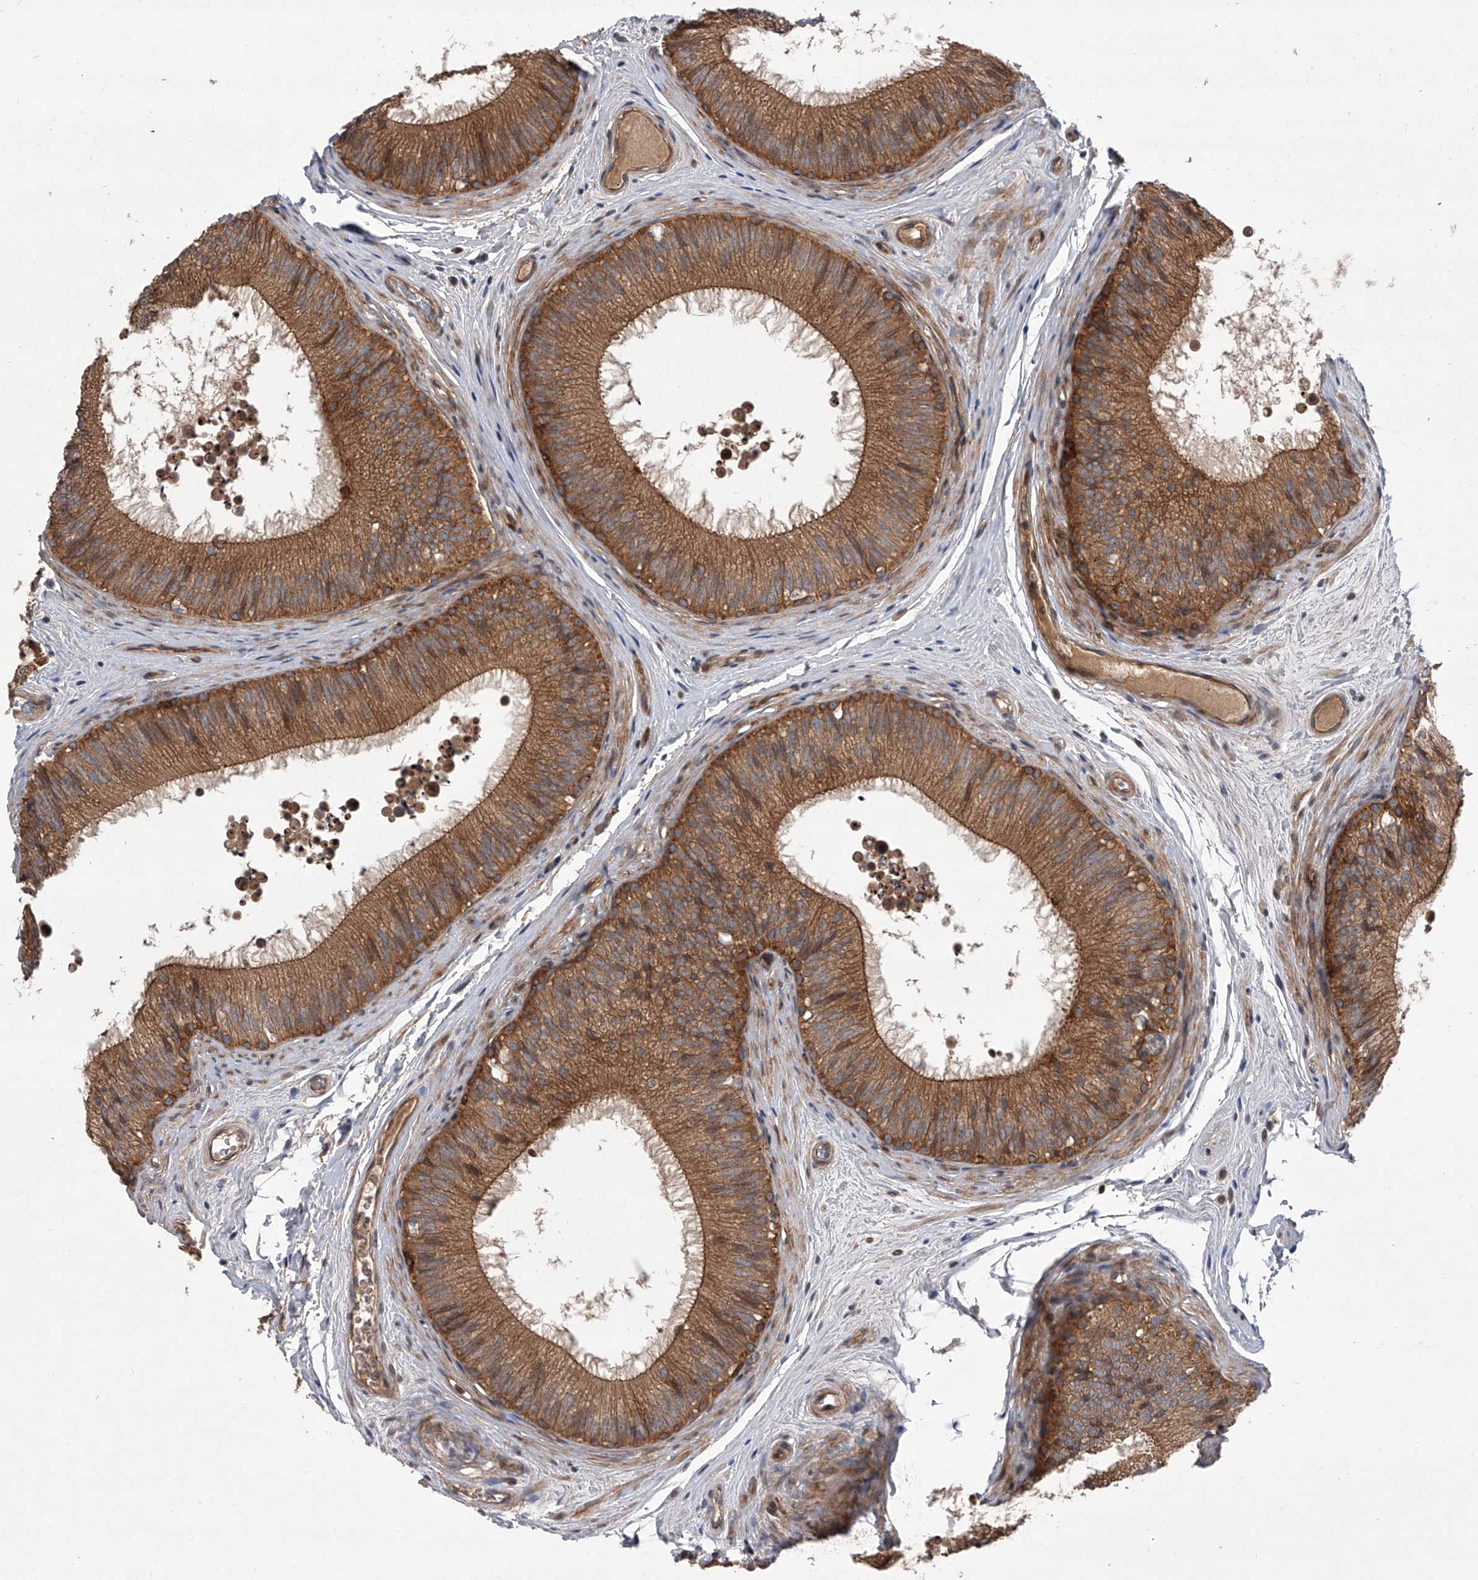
{"staining": {"intensity": "moderate", "quantity": ">75%", "location": "cytoplasmic/membranous"}, "tissue": "epididymis", "cell_type": "Glandular cells", "image_type": "normal", "snomed": [{"axis": "morphology", "description": "Normal tissue, NOS"}, {"axis": "topography", "description": "Epididymis"}], "caption": "Protein expression analysis of normal epididymis displays moderate cytoplasmic/membranous staining in about >75% of glandular cells. The staining is performed using DAB (3,3'-diaminobenzidine) brown chromogen to label protein expression. The nuclei are counter-stained blue using hematoxylin.", "gene": "USP47", "patient": {"sex": "male", "age": 29}}